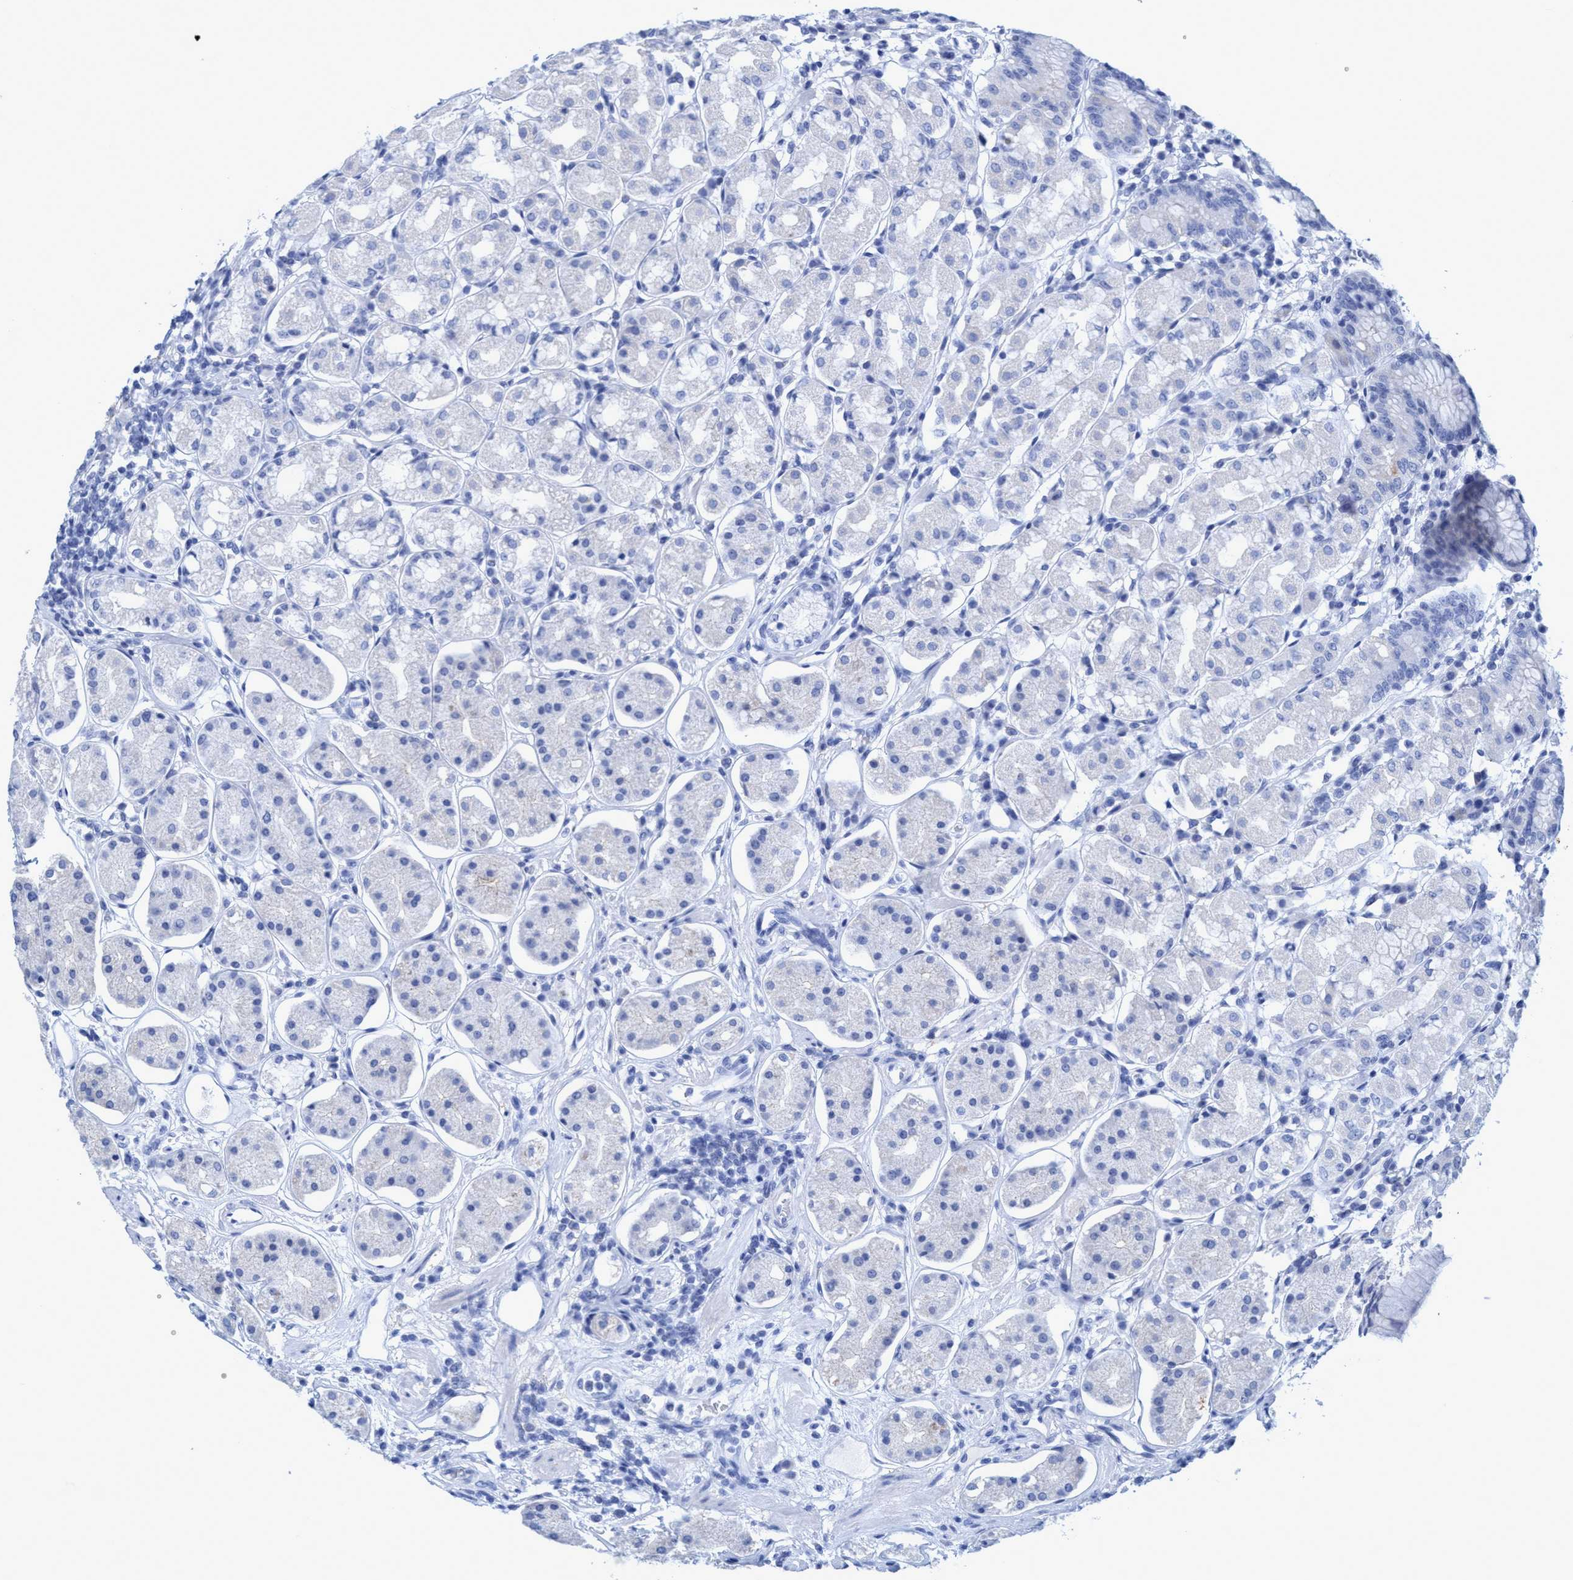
{"staining": {"intensity": "negative", "quantity": "none", "location": "none"}, "tissue": "stomach", "cell_type": "Glandular cells", "image_type": "normal", "snomed": [{"axis": "morphology", "description": "Normal tissue, NOS"}, {"axis": "topography", "description": "Stomach"}, {"axis": "topography", "description": "Stomach, lower"}], "caption": "The image displays no significant staining in glandular cells of stomach. (Stains: DAB IHC with hematoxylin counter stain, Microscopy: brightfield microscopy at high magnification).", "gene": "PLPPR1", "patient": {"sex": "female", "age": 56}}